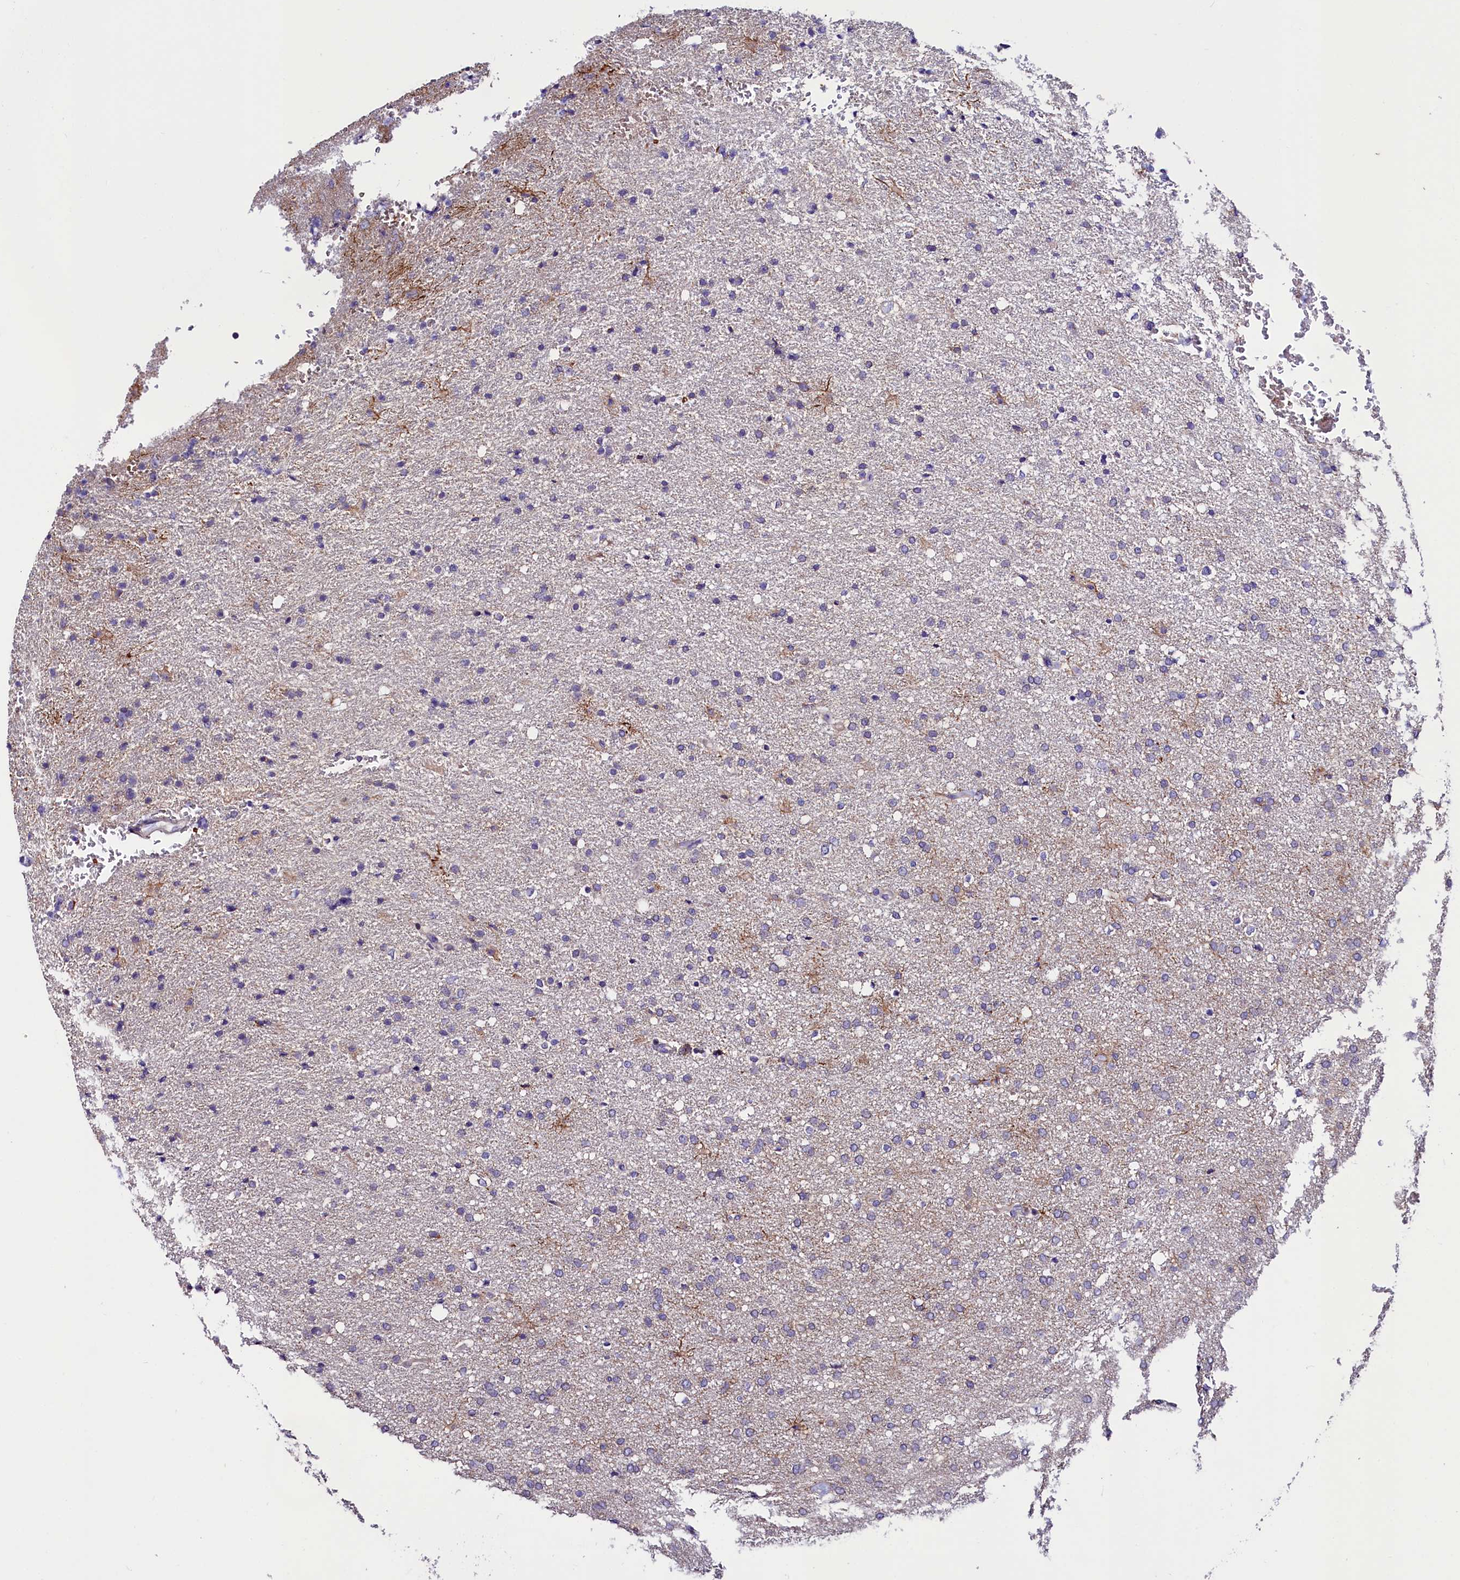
{"staining": {"intensity": "negative", "quantity": "none", "location": "none"}, "tissue": "glioma", "cell_type": "Tumor cells", "image_type": "cancer", "snomed": [{"axis": "morphology", "description": "Glioma, malignant, High grade"}, {"axis": "topography", "description": "Brain"}], "caption": "IHC of malignant glioma (high-grade) reveals no staining in tumor cells.", "gene": "ABHD5", "patient": {"sex": "male", "age": 72}}